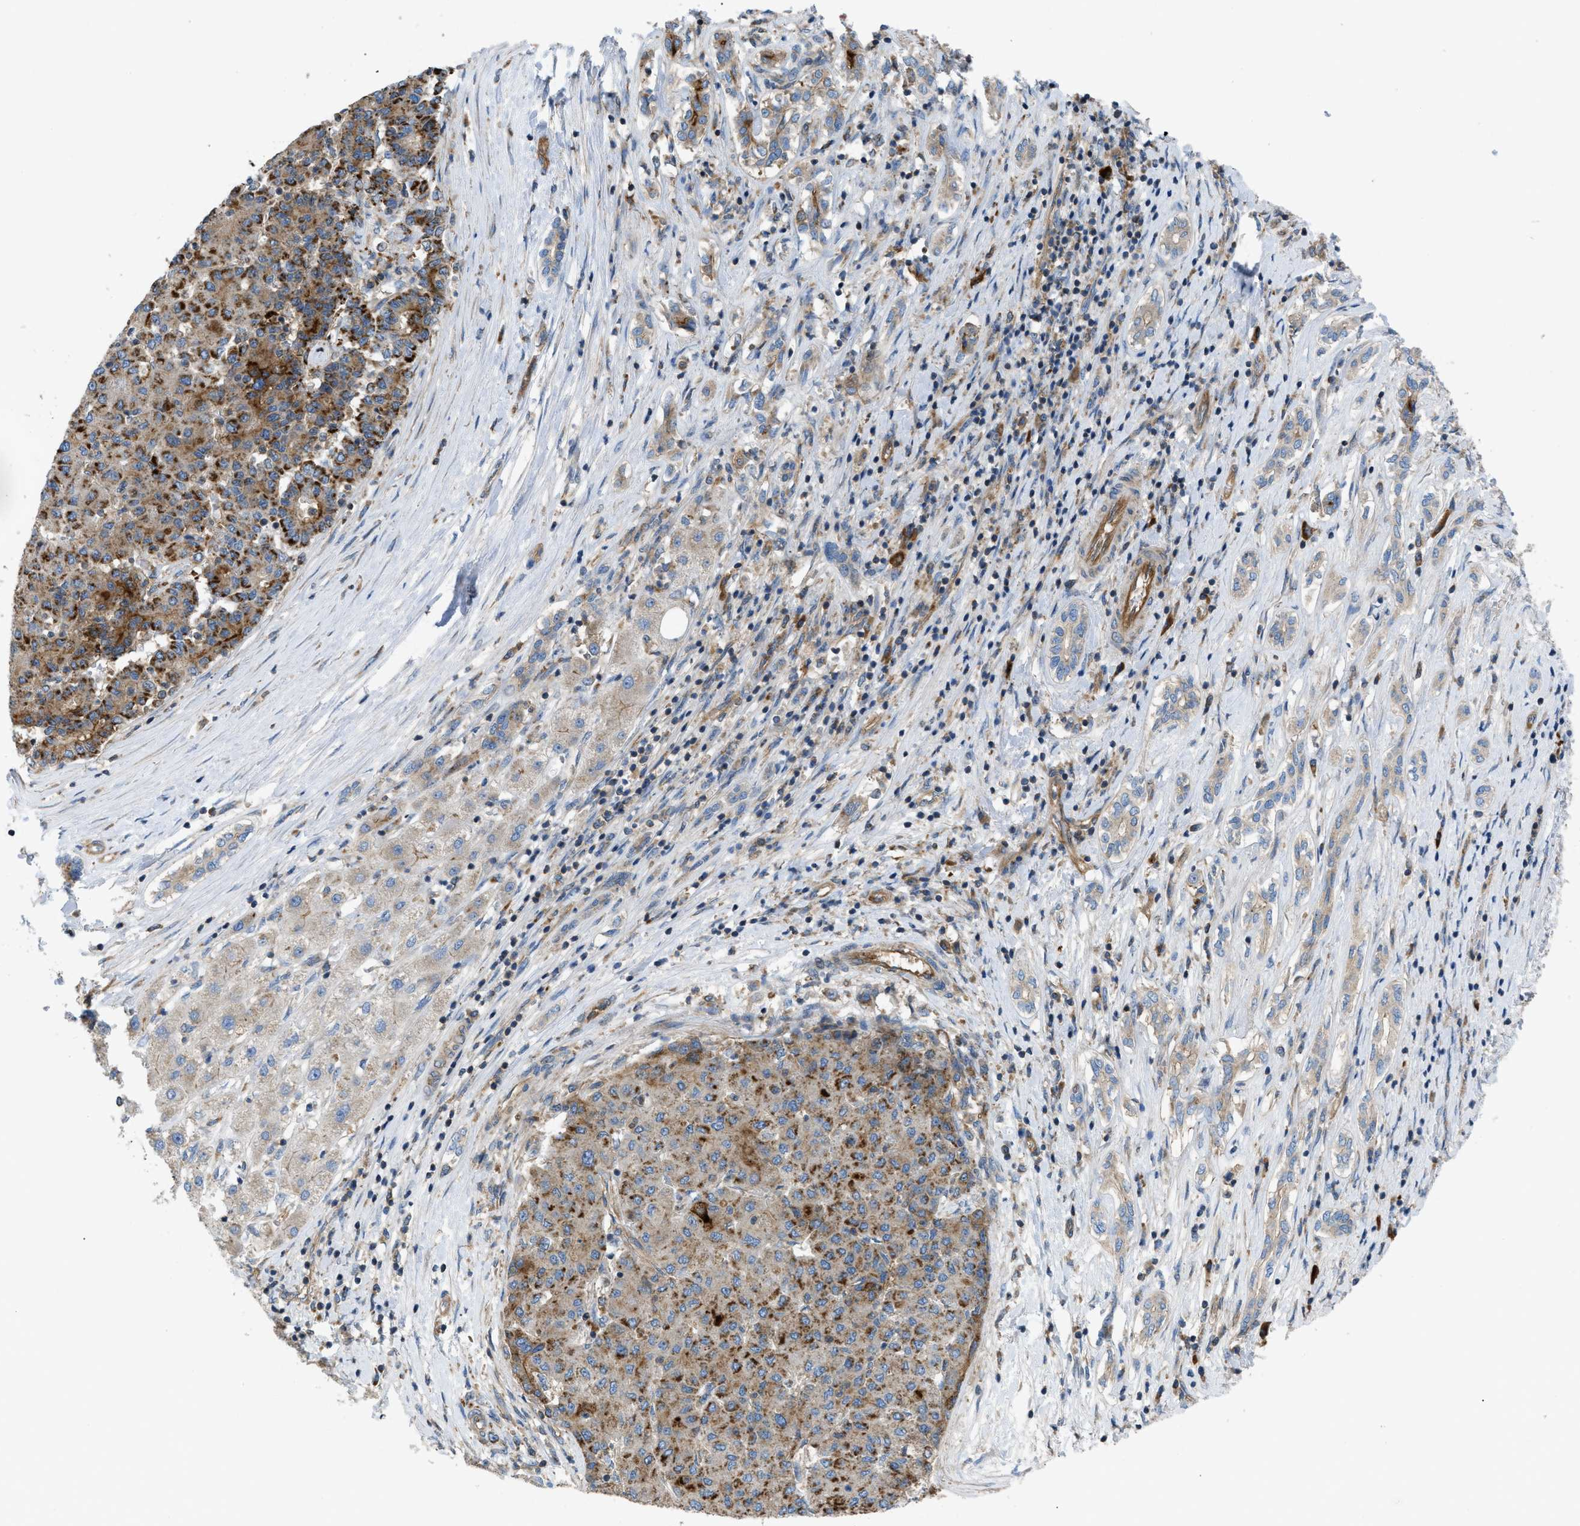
{"staining": {"intensity": "moderate", "quantity": ">75%", "location": "cytoplasmic/membranous"}, "tissue": "liver cancer", "cell_type": "Tumor cells", "image_type": "cancer", "snomed": [{"axis": "morphology", "description": "Carcinoma, Hepatocellular, NOS"}, {"axis": "topography", "description": "Liver"}], "caption": "High-power microscopy captured an IHC micrograph of liver hepatocellular carcinoma, revealing moderate cytoplasmic/membranous expression in approximately >75% of tumor cells. Nuclei are stained in blue.", "gene": "ATP2A3", "patient": {"sex": "male", "age": 65}}